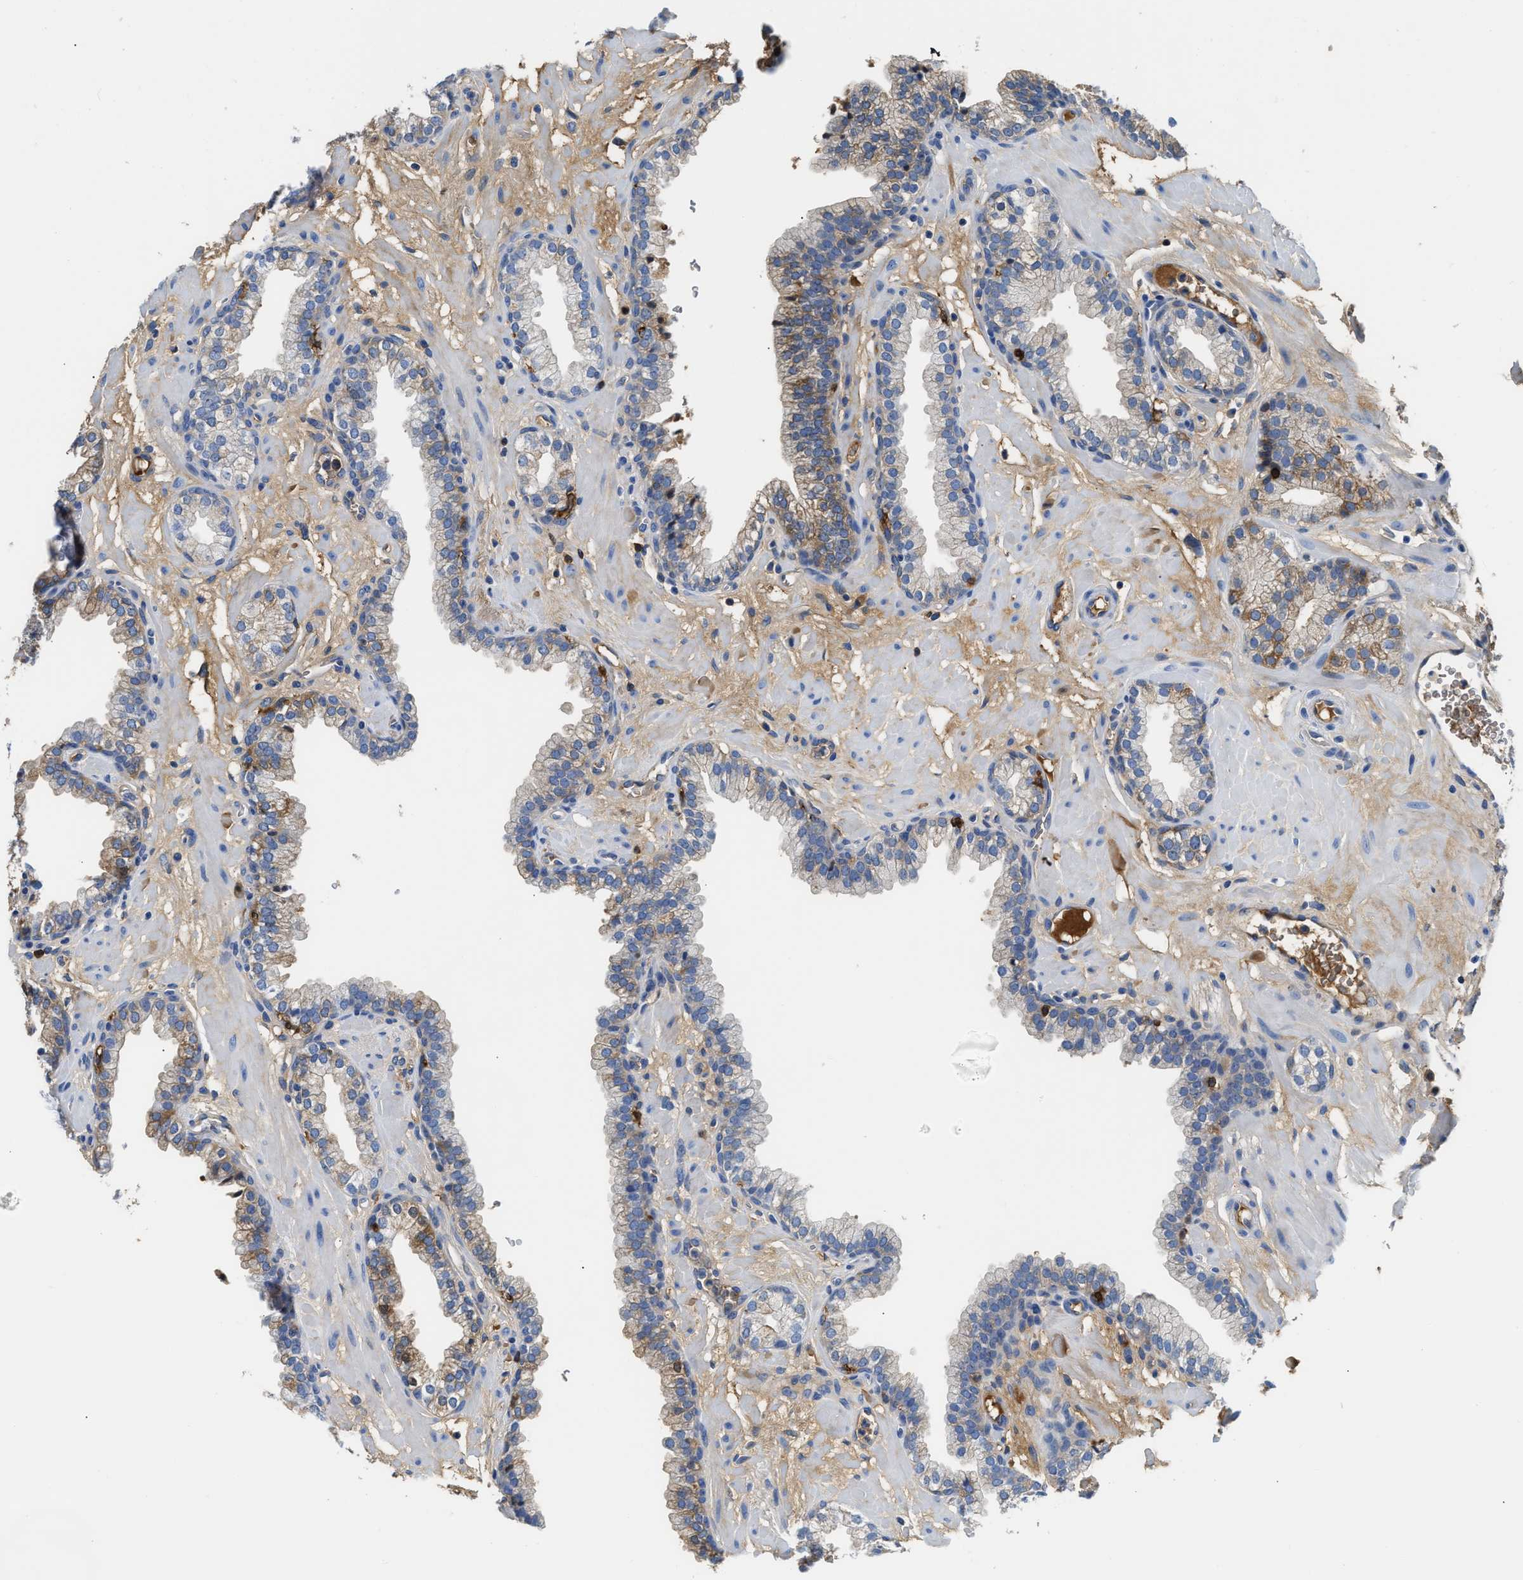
{"staining": {"intensity": "moderate", "quantity": "<25%", "location": "cytoplasmic/membranous"}, "tissue": "prostate", "cell_type": "Glandular cells", "image_type": "normal", "snomed": [{"axis": "morphology", "description": "Normal tissue, NOS"}, {"axis": "morphology", "description": "Urothelial carcinoma, Low grade"}, {"axis": "topography", "description": "Urinary bladder"}, {"axis": "topography", "description": "Prostate"}], "caption": "Prostate stained with immunohistochemistry shows moderate cytoplasmic/membranous expression in about <25% of glandular cells.", "gene": "GC", "patient": {"sex": "male", "age": 60}}